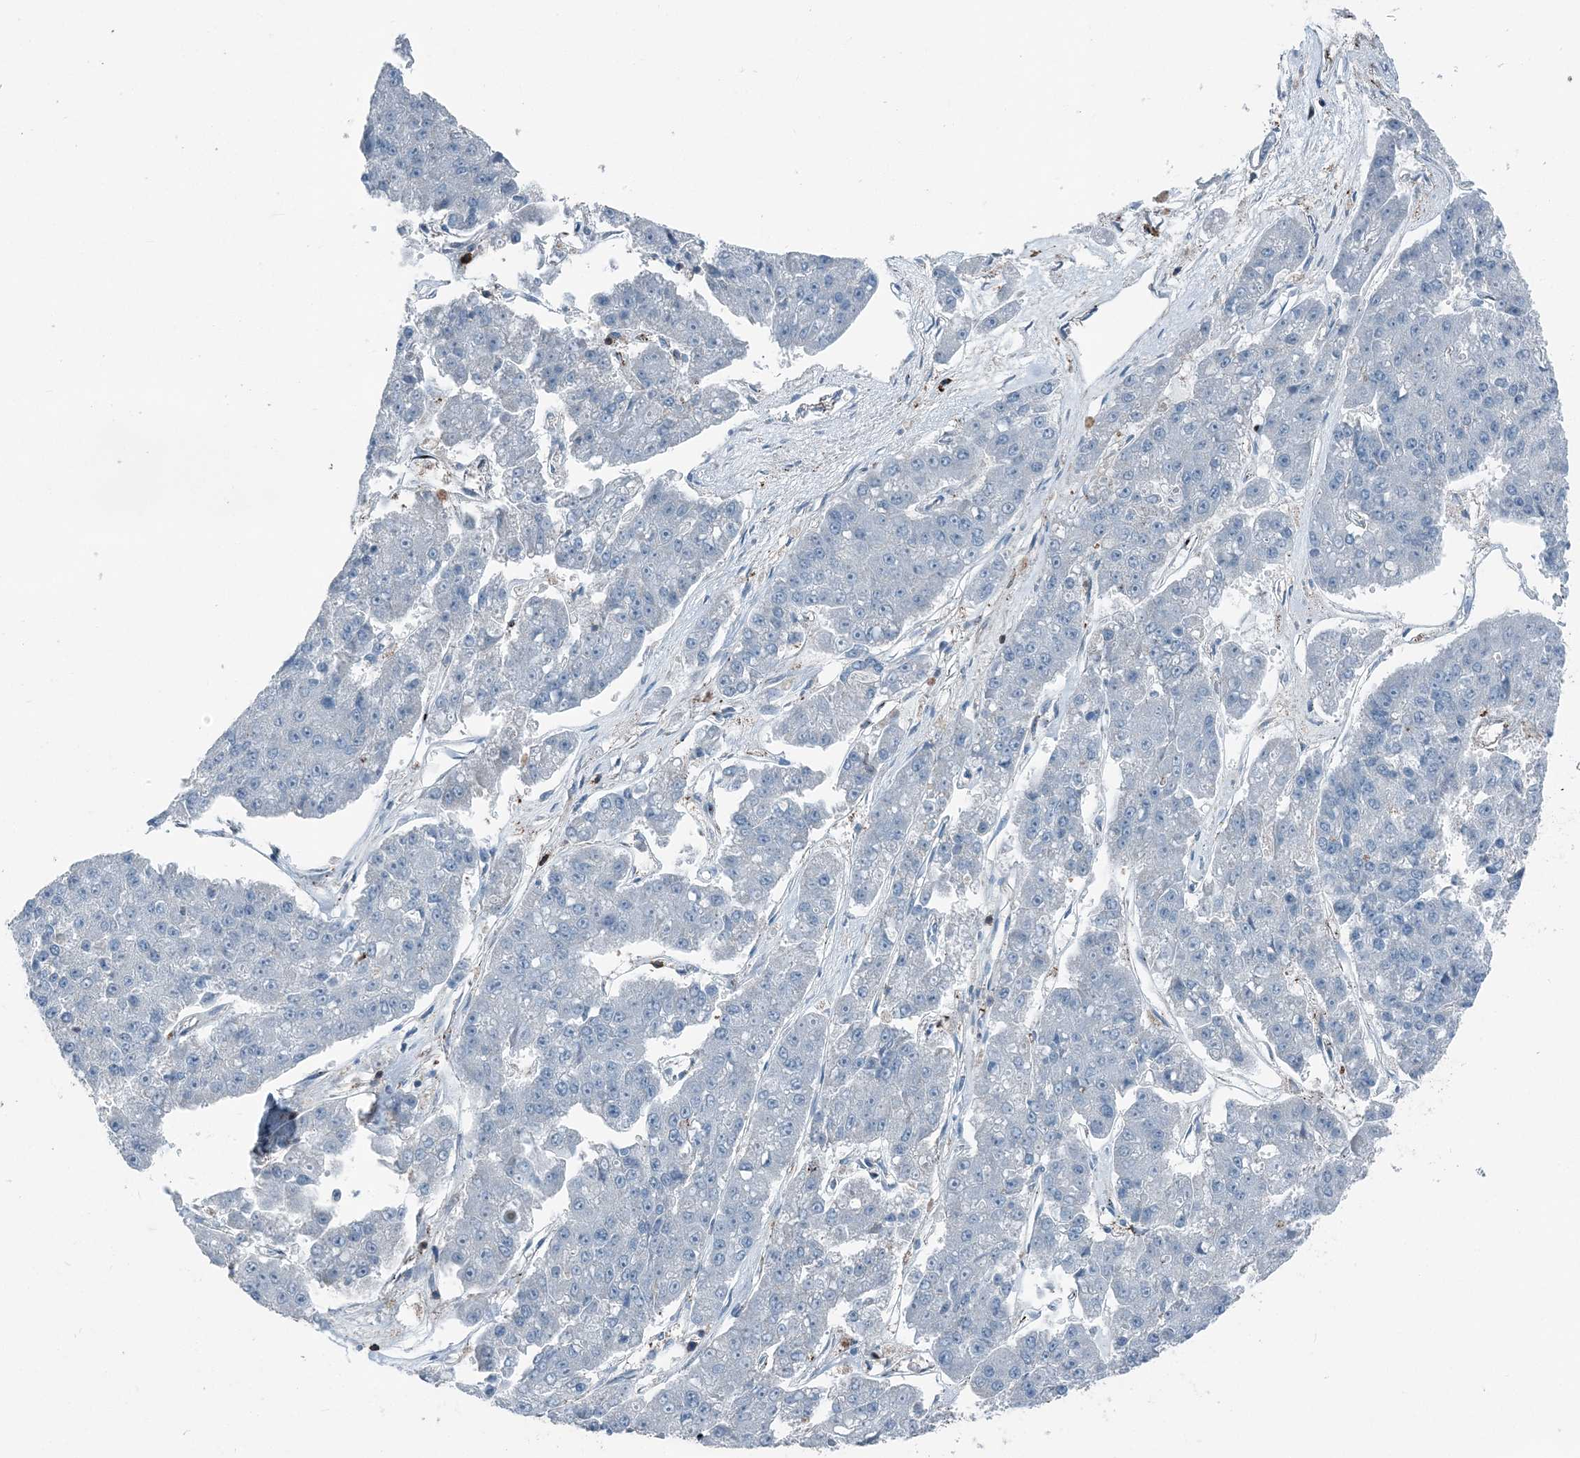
{"staining": {"intensity": "negative", "quantity": "none", "location": "none"}, "tissue": "pancreatic cancer", "cell_type": "Tumor cells", "image_type": "cancer", "snomed": [{"axis": "morphology", "description": "Adenocarcinoma, NOS"}, {"axis": "topography", "description": "Pancreas"}], "caption": "This photomicrograph is of pancreatic adenocarcinoma stained with immunohistochemistry (IHC) to label a protein in brown with the nuclei are counter-stained blue. There is no staining in tumor cells. (DAB immunohistochemistry with hematoxylin counter stain).", "gene": "CFL1", "patient": {"sex": "male", "age": 50}}